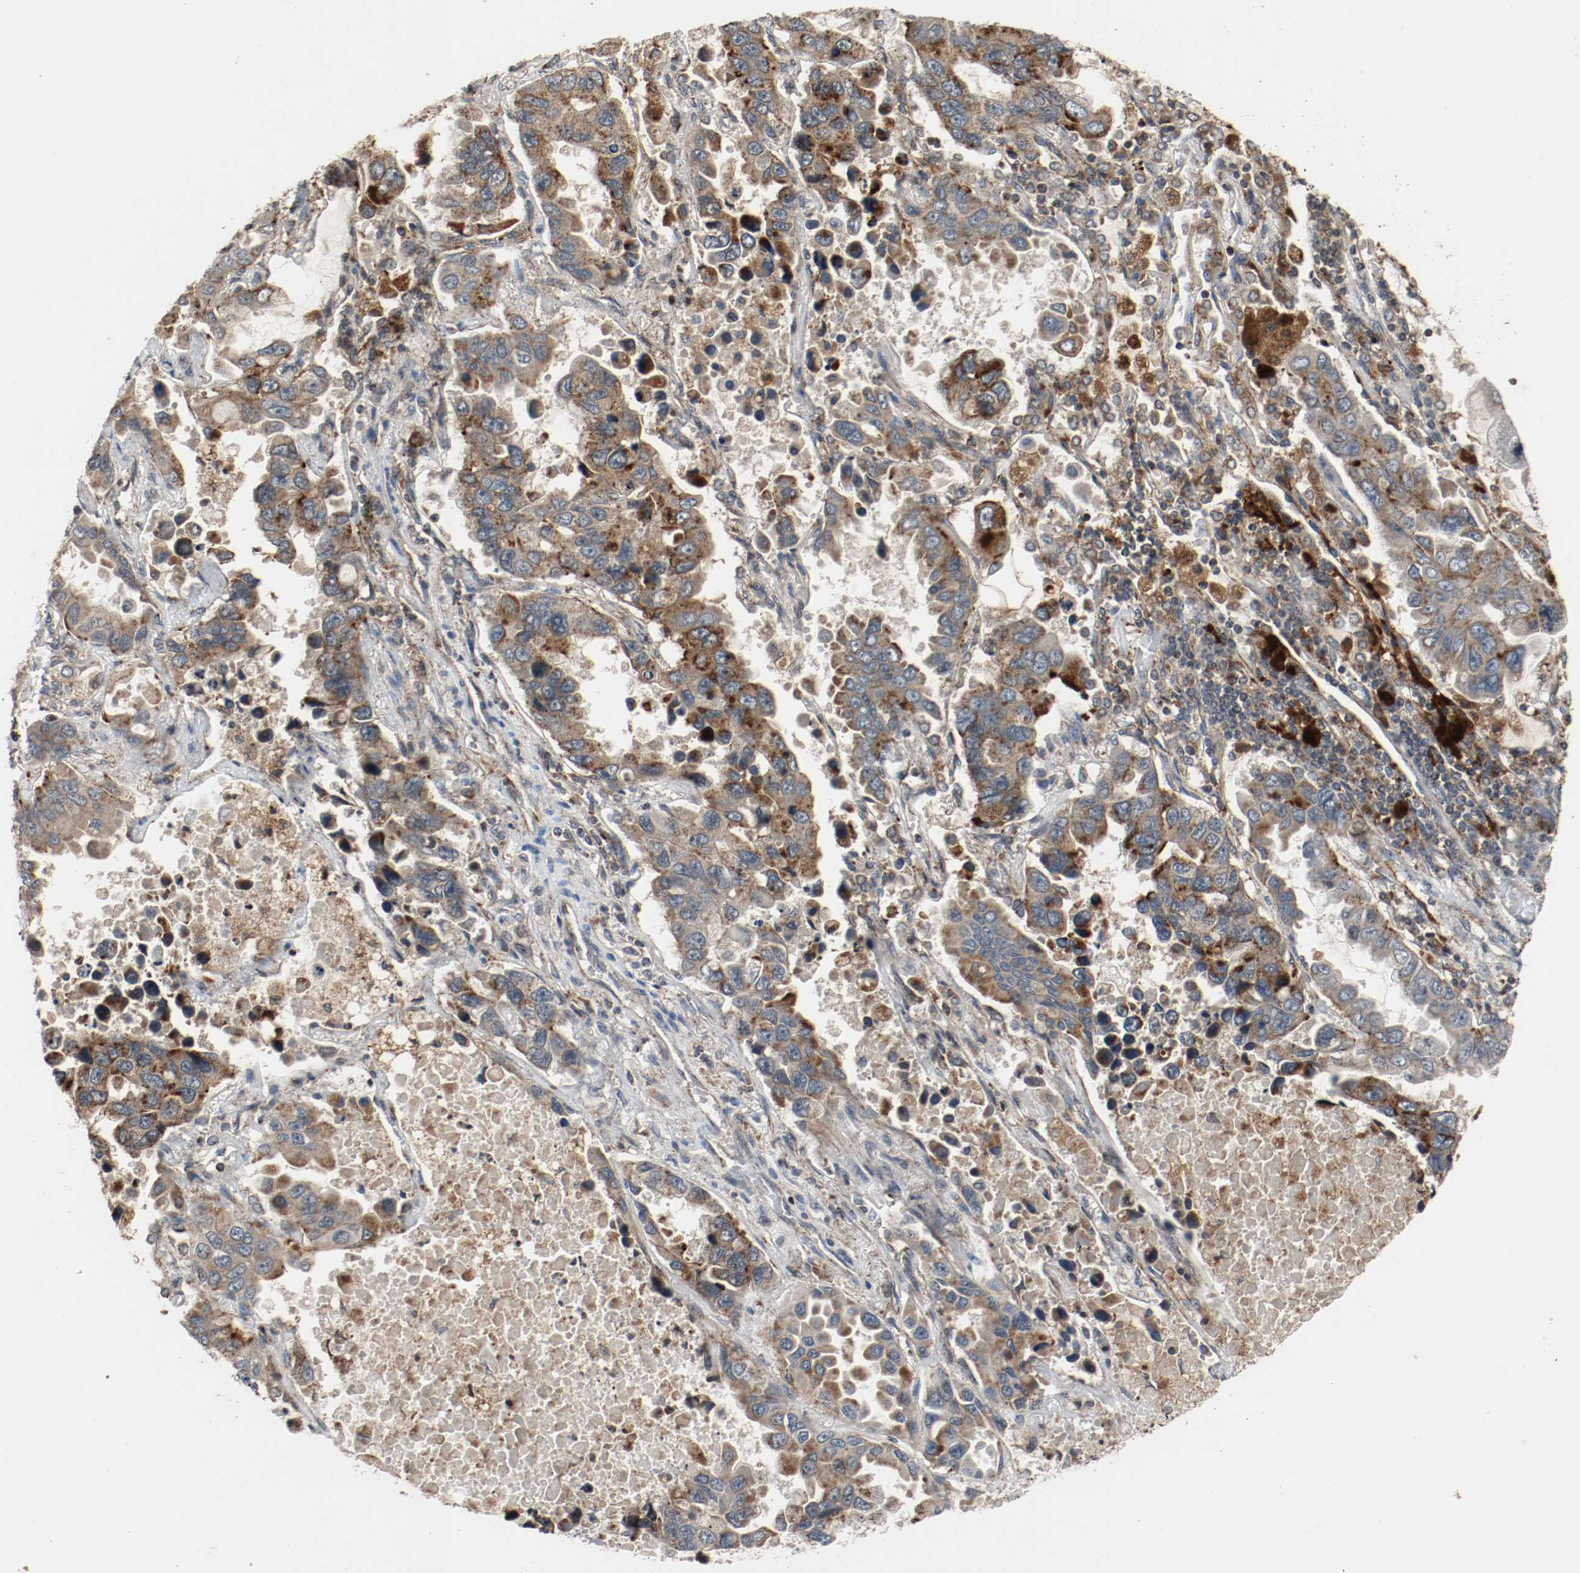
{"staining": {"intensity": "strong", "quantity": ">75%", "location": "cytoplasmic/membranous"}, "tissue": "lung cancer", "cell_type": "Tumor cells", "image_type": "cancer", "snomed": [{"axis": "morphology", "description": "Adenocarcinoma, NOS"}, {"axis": "topography", "description": "Lung"}], "caption": "Lung adenocarcinoma stained with IHC exhibits strong cytoplasmic/membranous expression in approximately >75% of tumor cells. Immunohistochemistry stains the protein of interest in brown and the nuclei are stained blue.", "gene": "LAMP2", "patient": {"sex": "male", "age": 64}}